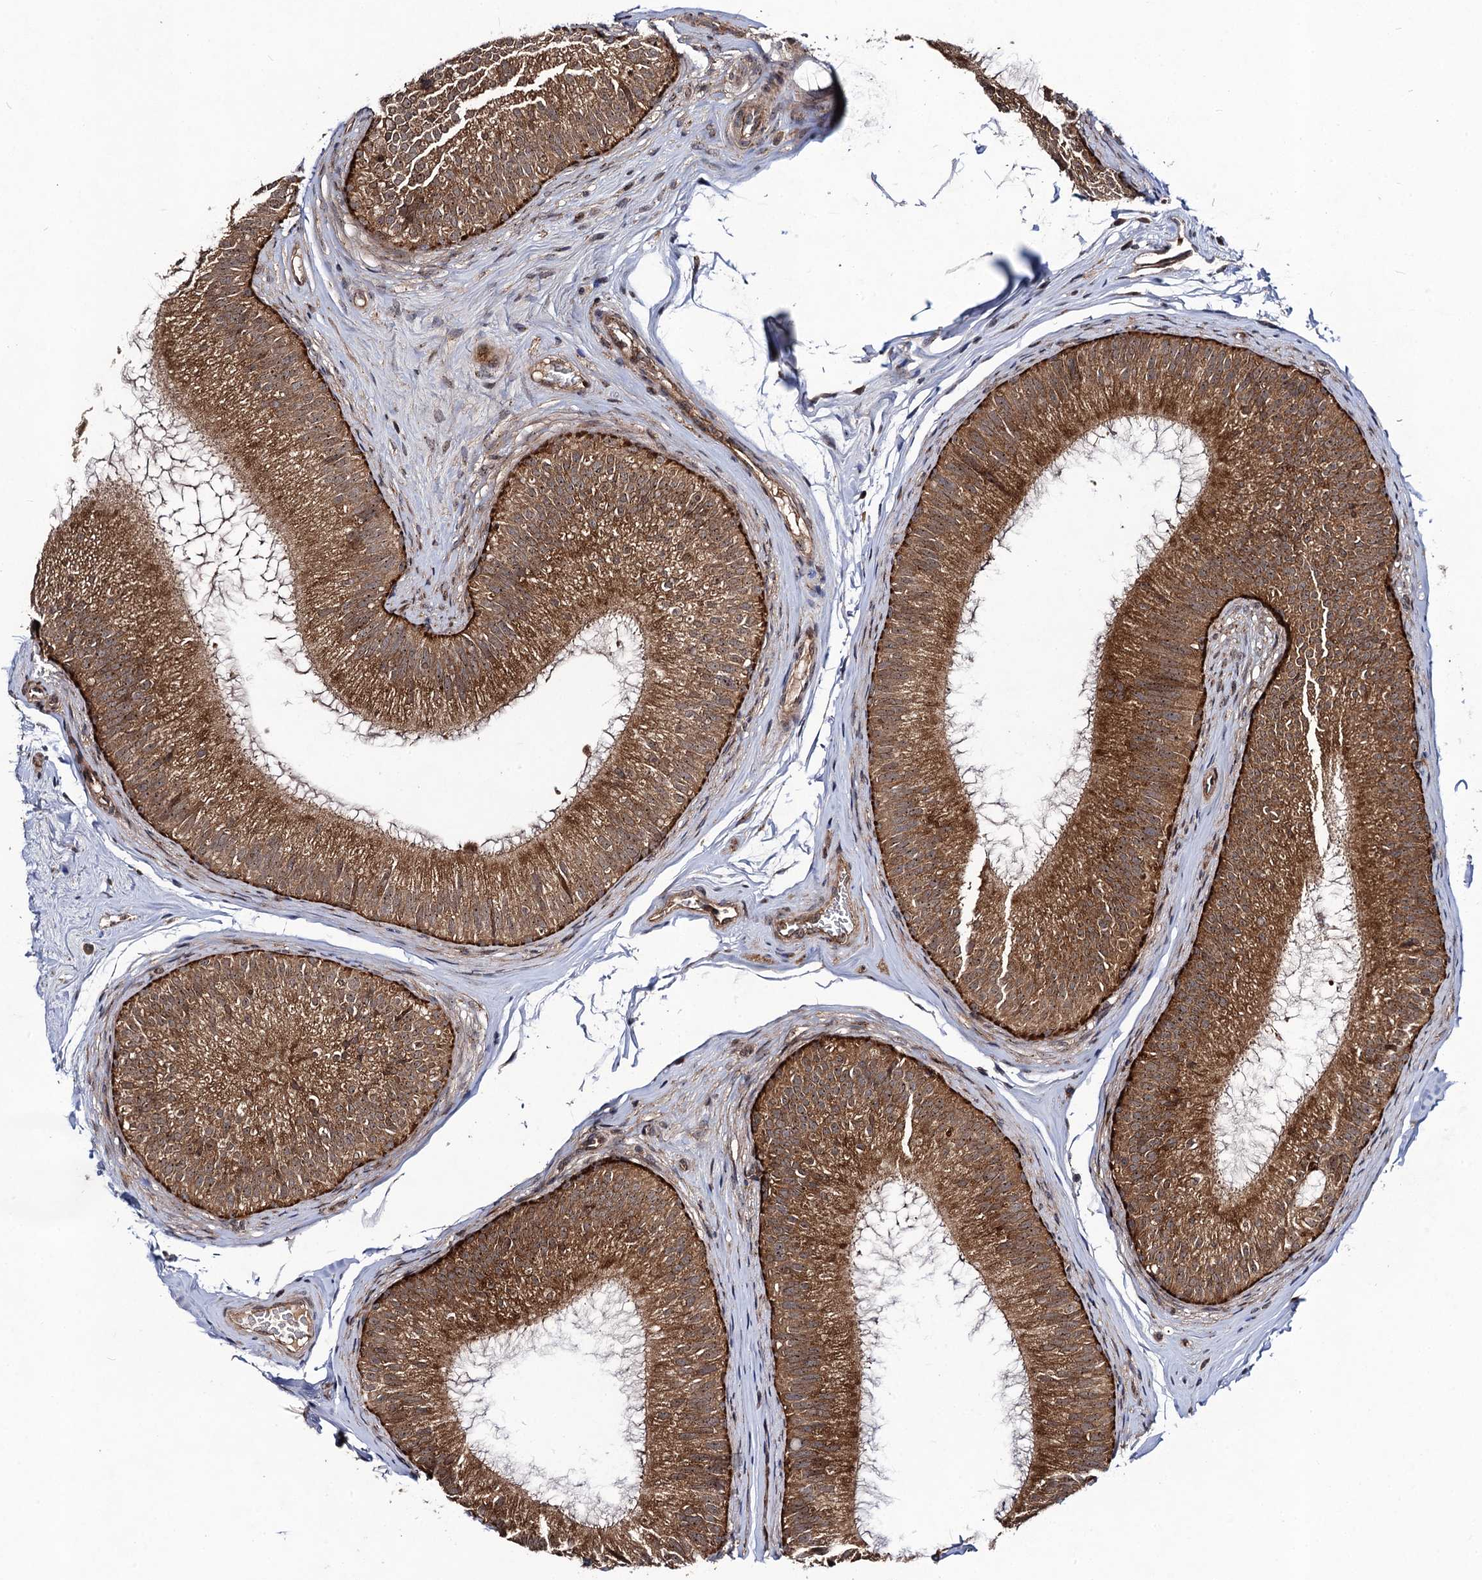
{"staining": {"intensity": "strong", "quantity": ">75%", "location": "cytoplasmic/membranous"}, "tissue": "epididymis", "cell_type": "Glandular cells", "image_type": "normal", "snomed": [{"axis": "morphology", "description": "Normal tissue, NOS"}, {"axis": "topography", "description": "Epididymis"}], "caption": "Immunohistochemistry histopathology image of normal epididymis stained for a protein (brown), which reveals high levels of strong cytoplasmic/membranous staining in approximately >75% of glandular cells.", "gene": "KXD1", "patient": {"sex": "male", "age": 45}}